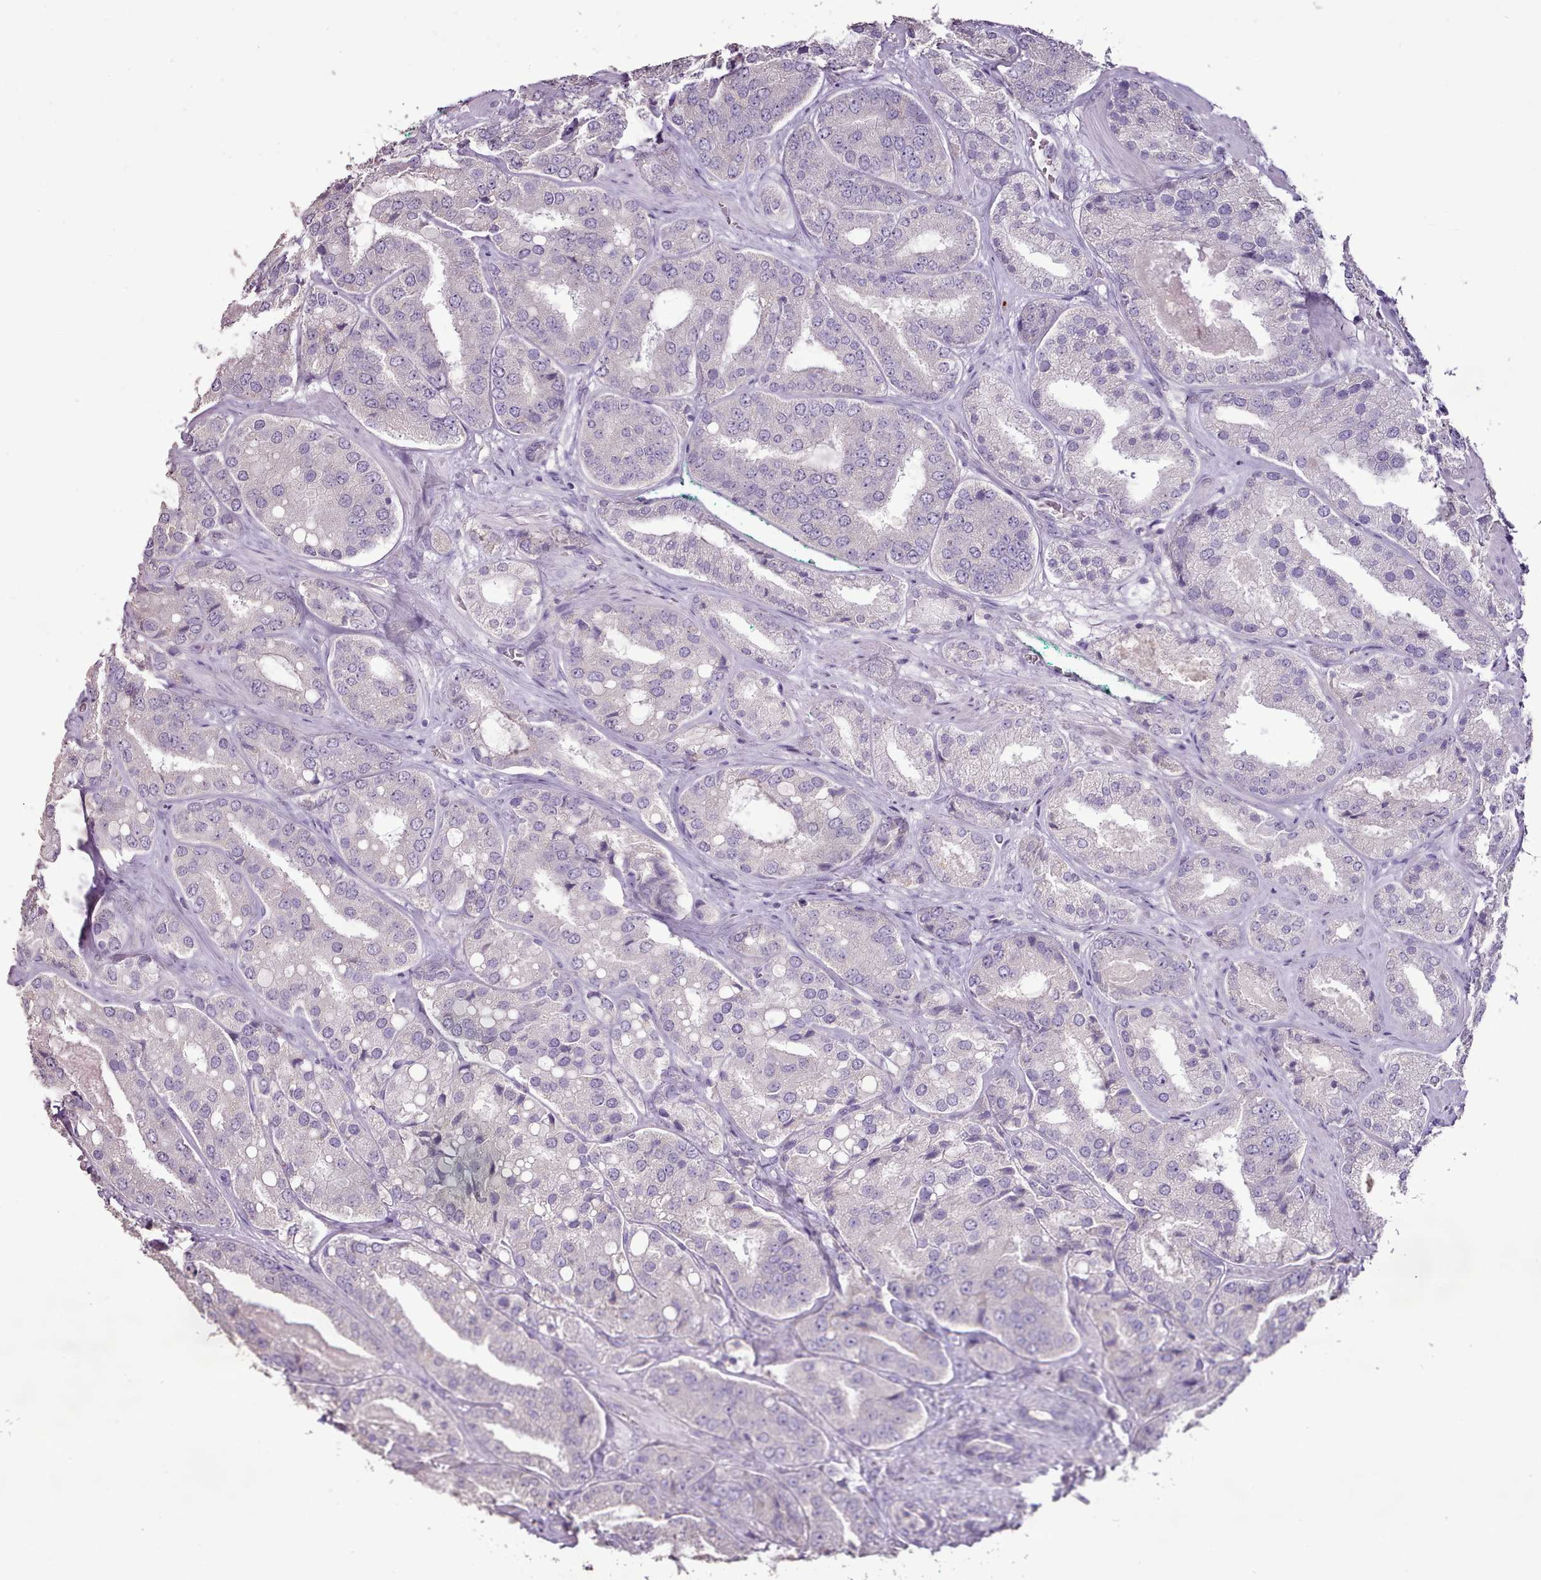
{"staining": {"intensity": "negative", "quantity": "none", "location": "none"}, "tissue": "prostate cancer", "cell_type": "Tumor cells", "image_type": "cancer", "snomed": [{"axis": "morphology", "description": "Adenocarcinoma, High grade"}, {"axis": "topography", "description": "Prostate"}], "caption": "Image shows no significant protein staining in tumor cells of prostate cancer (high-grade adenocarcinoma).", "gene": "BLOC1S2", "patient": {"sex": "male", "age": 63}}